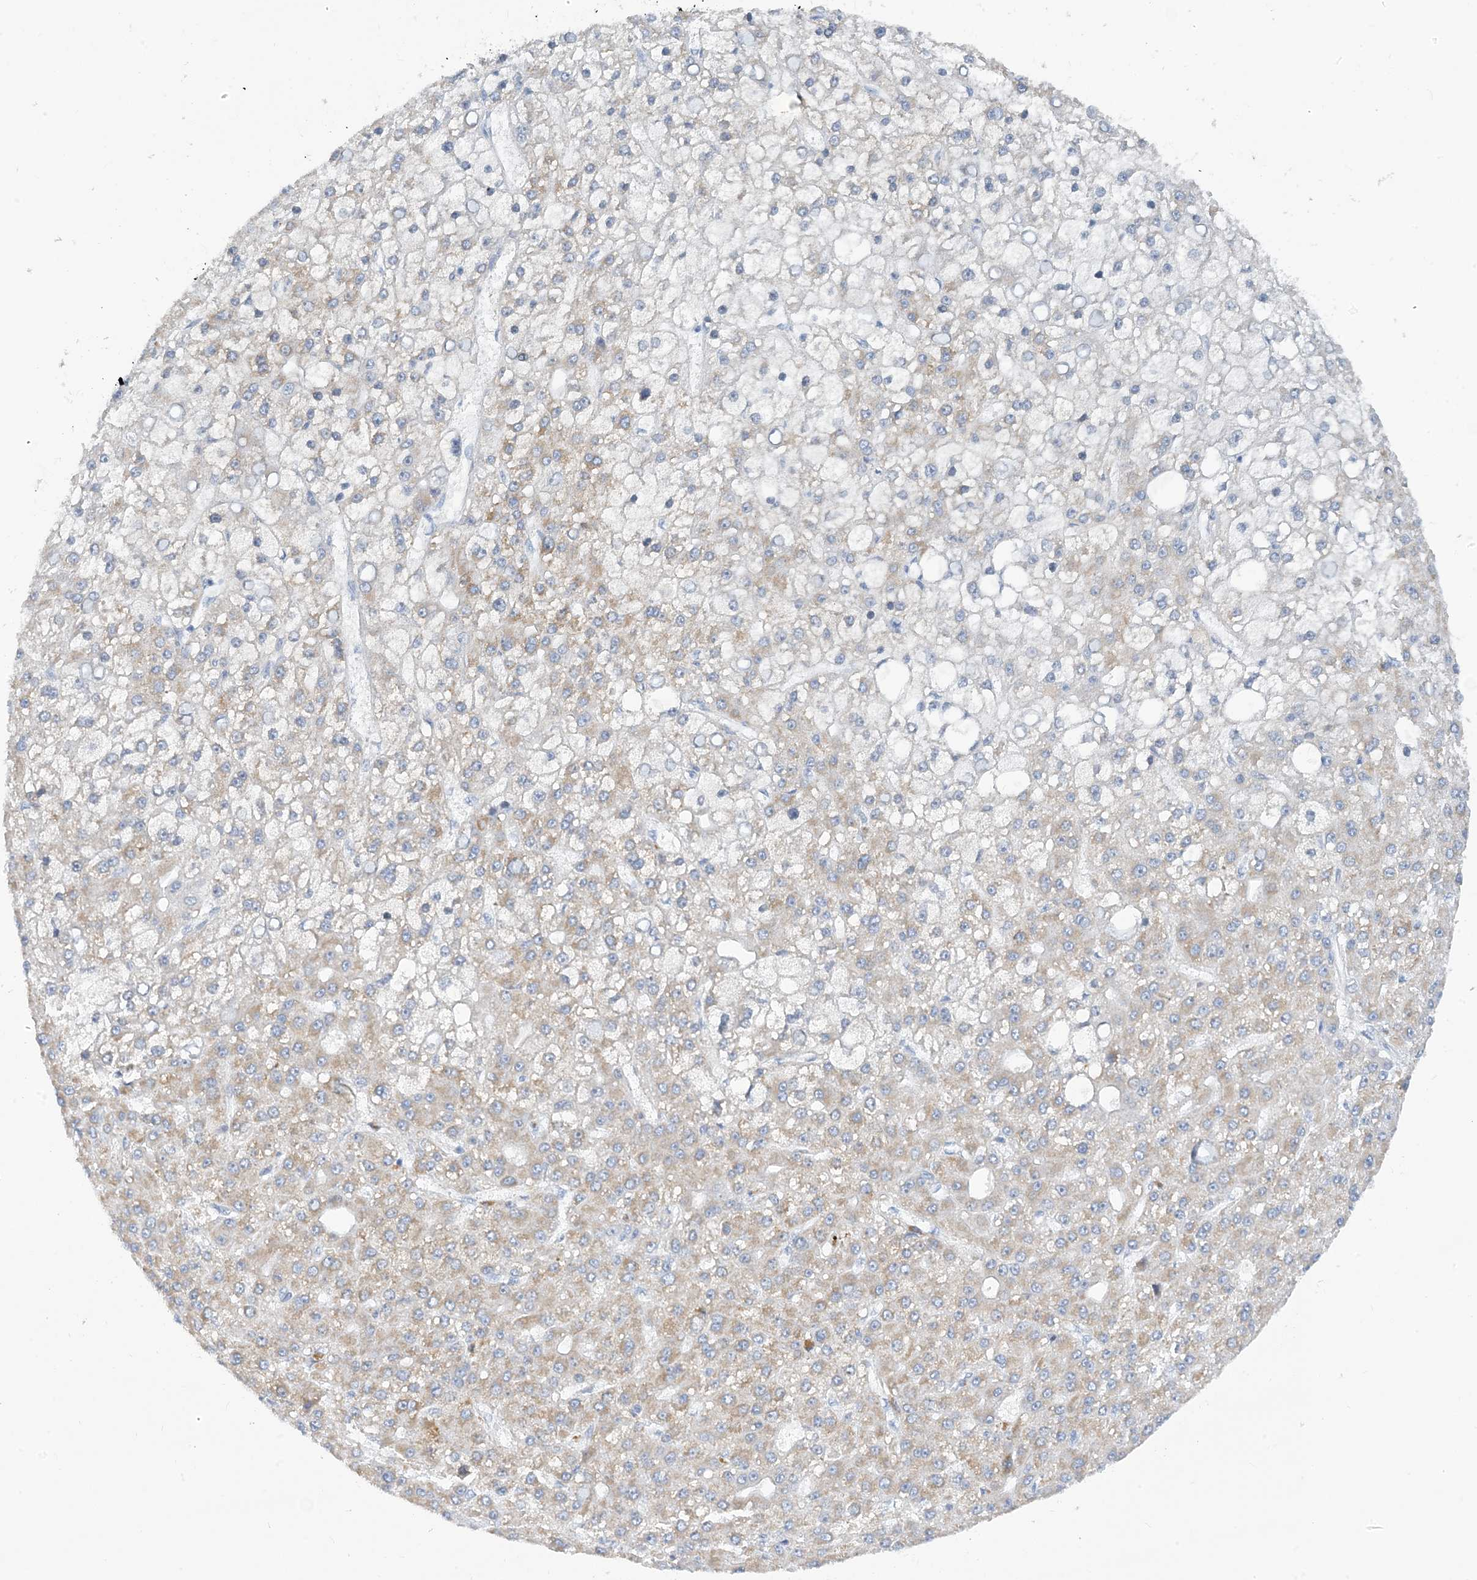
{"staining": {"intensity": "weak", "quantity": "<25%", "location": "cytoplasmic/membranous"}, "tissue": "liver cancer", "cell_type": "Tumor cells", "image_type": "cancer", "snomed": [{"axis": "morphology", "description": "Carcinoma, Hepatocellular, NOS"}, {"axis": "topography", "description": "Liver"}], "caption": "Human liver cancer stained for a protein using immunohistochemistry (IHC) exhibits no positivity in tumor cells.", "gene": "EIF2A", "patient": {"sex": "male", "age": 67}}